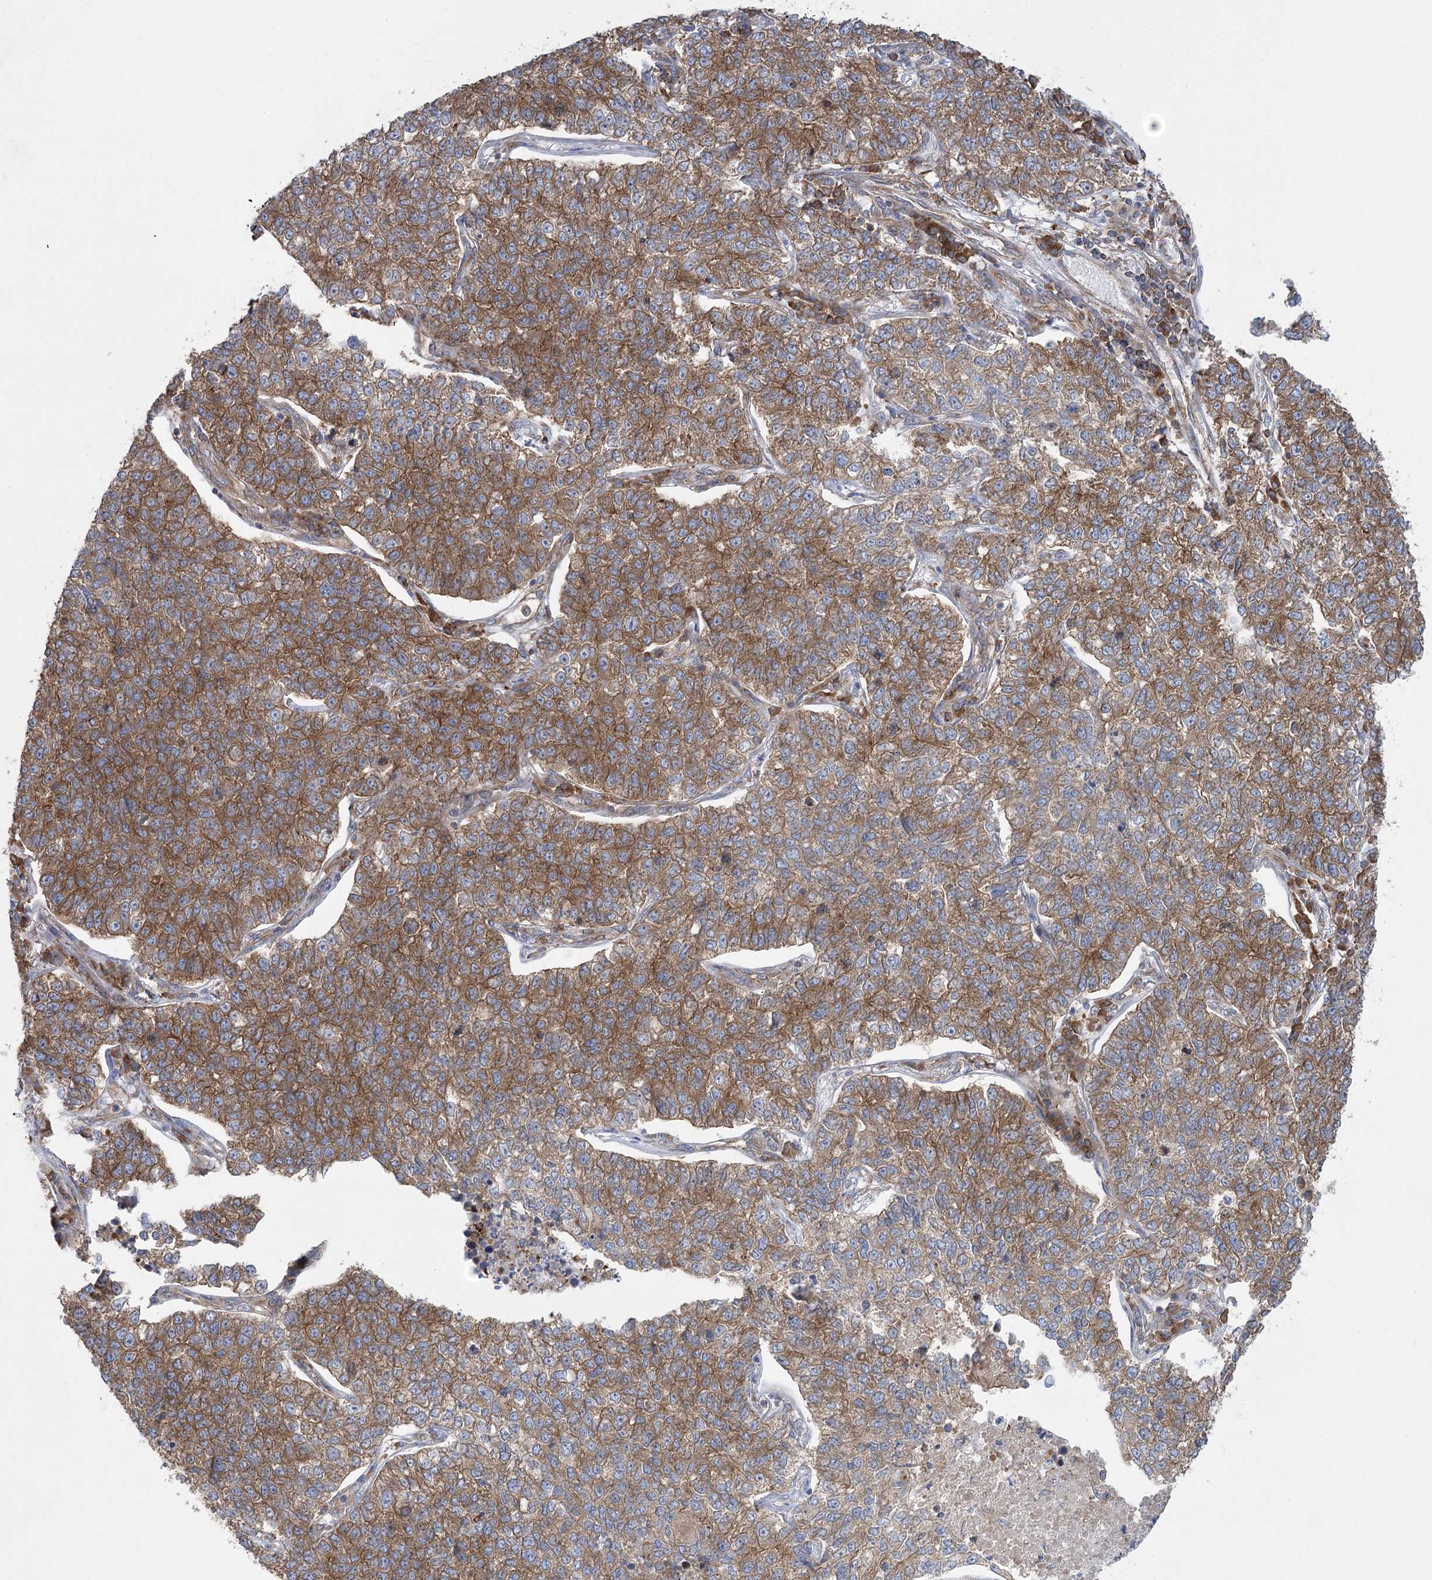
{"staining": {"intensity": "moderate", "quantity": ">75%", "location": "cytoplasmic/membranous"}, "tissue": "lung cancer", "cell_type": "Tumor cells", "image_type": "cancer", "snomed": [{"axis": "morphology", "description": "Adenocarcinoma, NOS"}, {"axis": "topography", "description": "Lung"}], "caption": "A brown stain highlights moderate cytoplasmic/membranous positivity of a protein in adenocarcinoma (lung) tumor cells. (Stains: DAB in brown, nuclei in blue, Microscopy: brightfield microscopy at high magnification).", "gene": "EIF3A", "patient": {"sex": "male", "age": 49}}